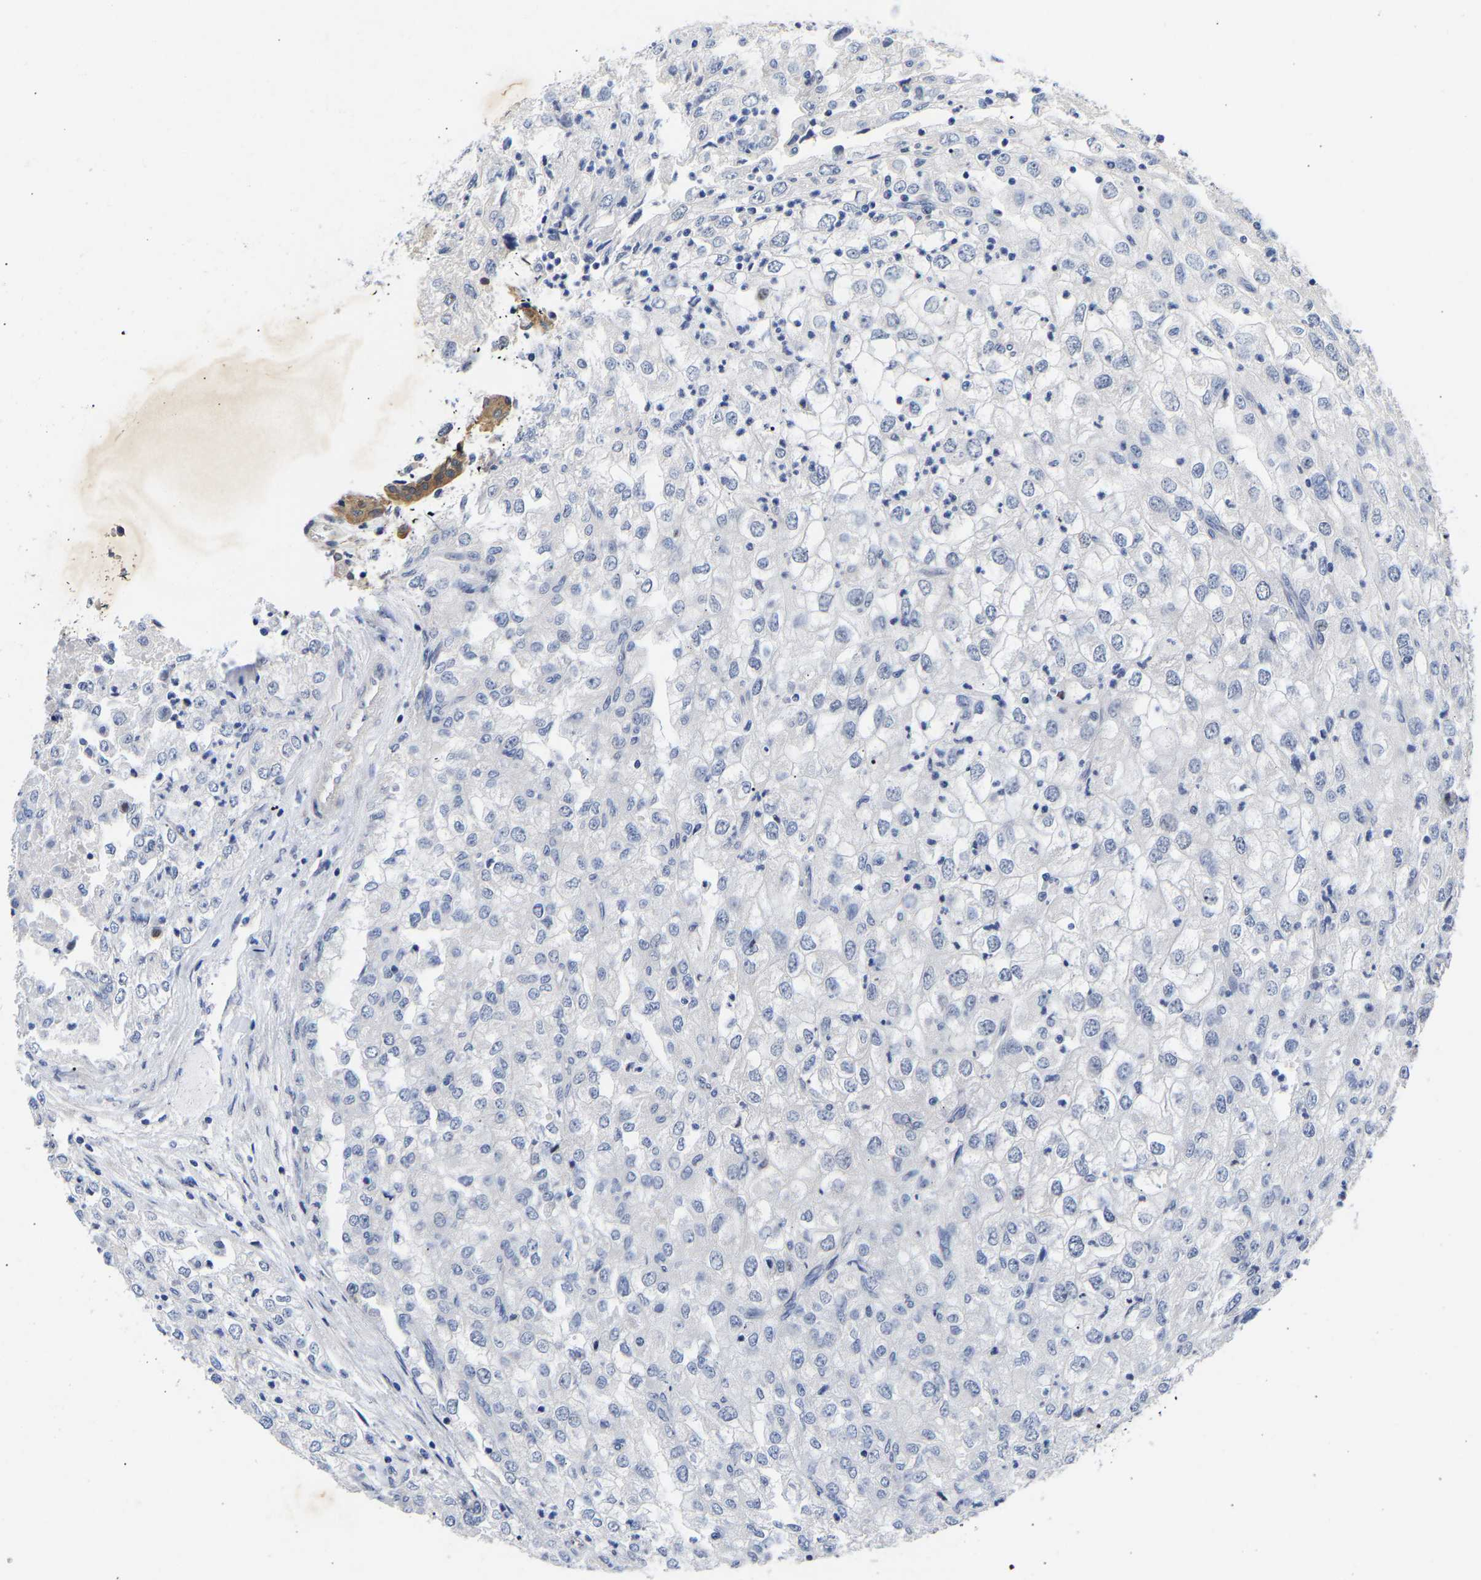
{"staining": {"intensity": "negative", "quantity": "none", "location": "none"}, "tissue": "renal cancer", "cell_type": "Tumor cells", "image_type": "cancer", "snomed": [{"axis": "morphology", "description": "Adenocarcinoma, NOS"}, {"axis": "topography", "description": "Kidney"}], "caption": "The image displays no staining of tumor cells in adenocarcinoma (renal).", "gene": "CCDC6", "patient": {"sex": "female", "age": 54}}